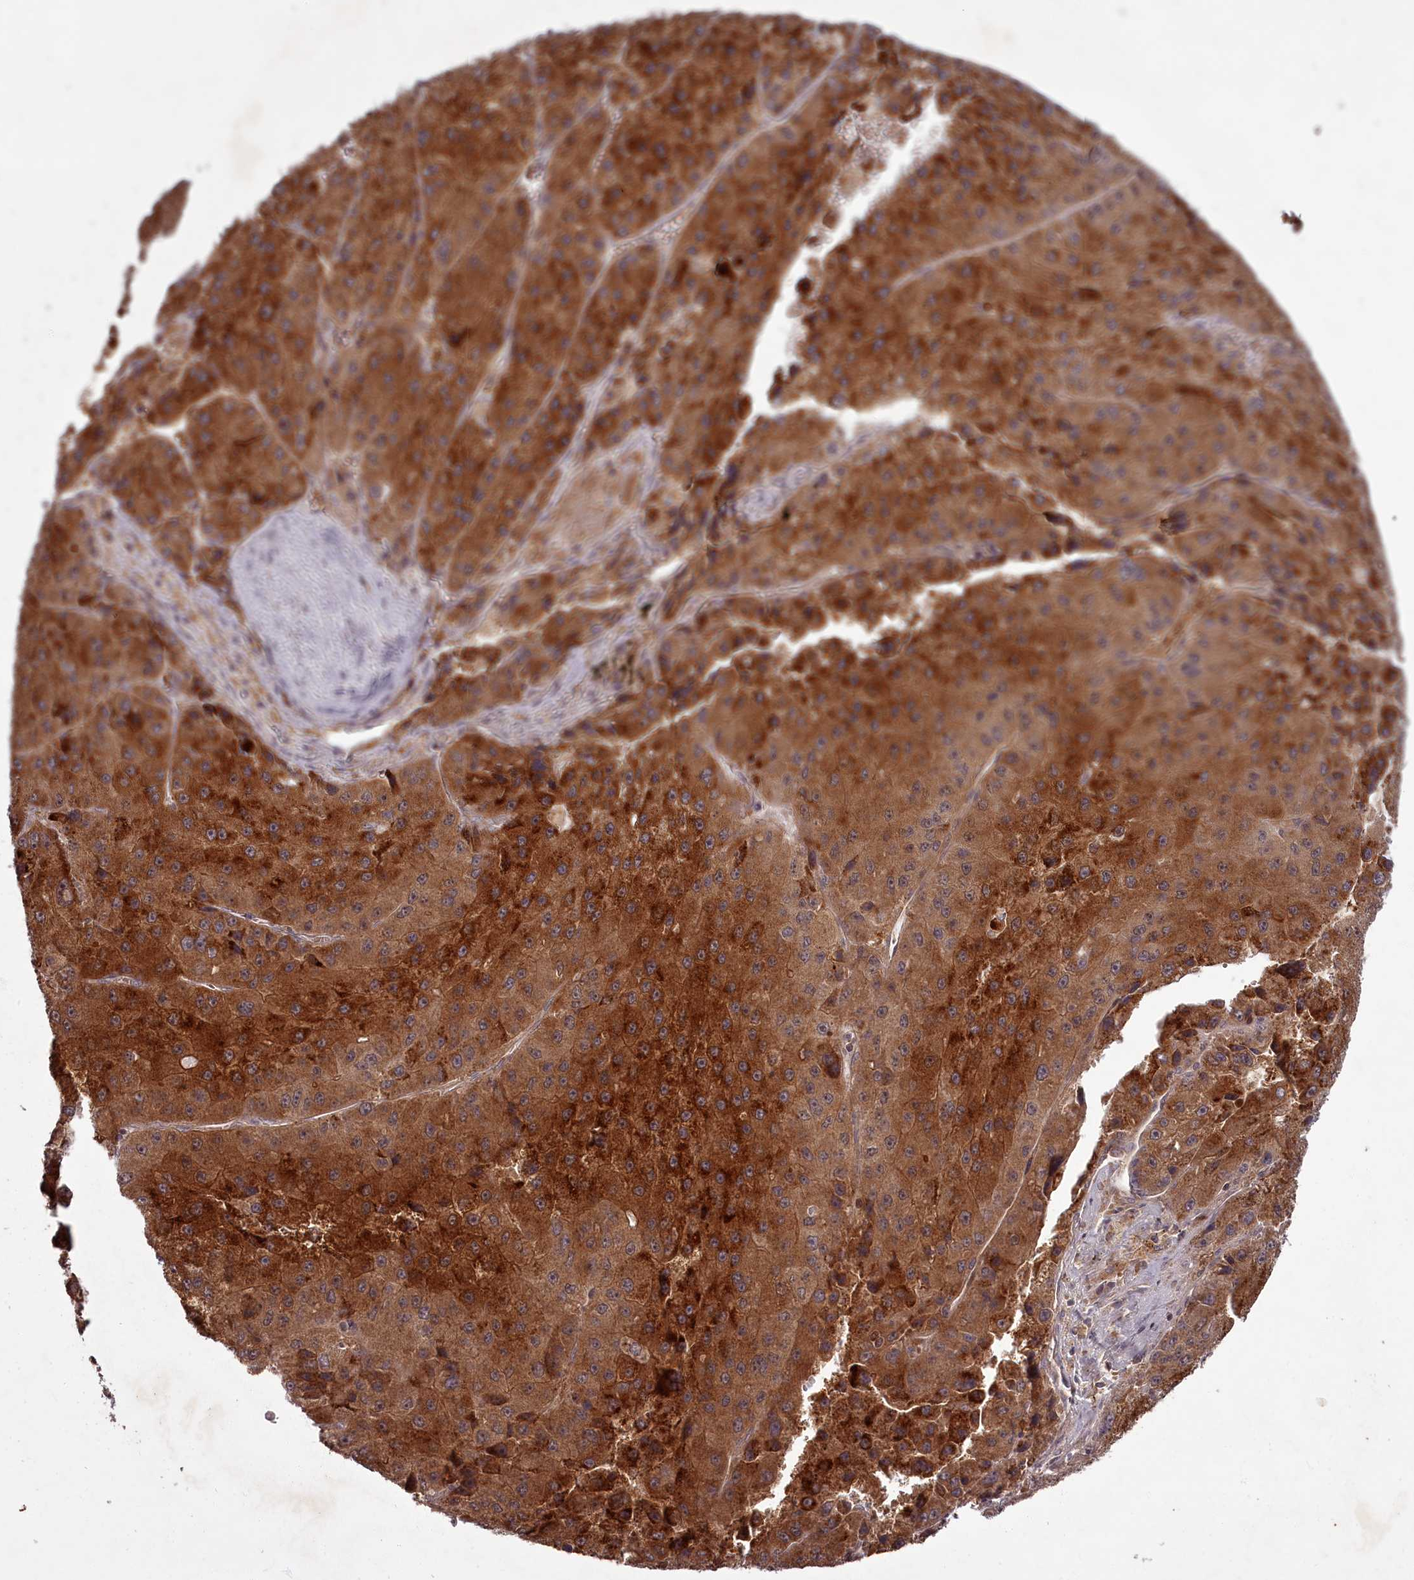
{"staining": {"intensity": "strong", "quantity": ">75%", "location": "cytoplasmic/membranous"}, "tissue": "liver cancer", "cell_type": "Tumor cells", "image_type": "cancer", "snomed": [{"axis": "morphology", "description": "Carcinoma, Hepatocellular, NOS"}, {"axis": "topography", "description": "Liver"}], "caption": "DAB (3,3'-diaminobenzidine) immunohistochemical staining of liver hepatocellular carcinoma reveals strong cytoplasmic/membranous protein expression in about >75% of tumor cells.", "gene": "PCBP2", "patient": {"sex": "female", "age": 73}}